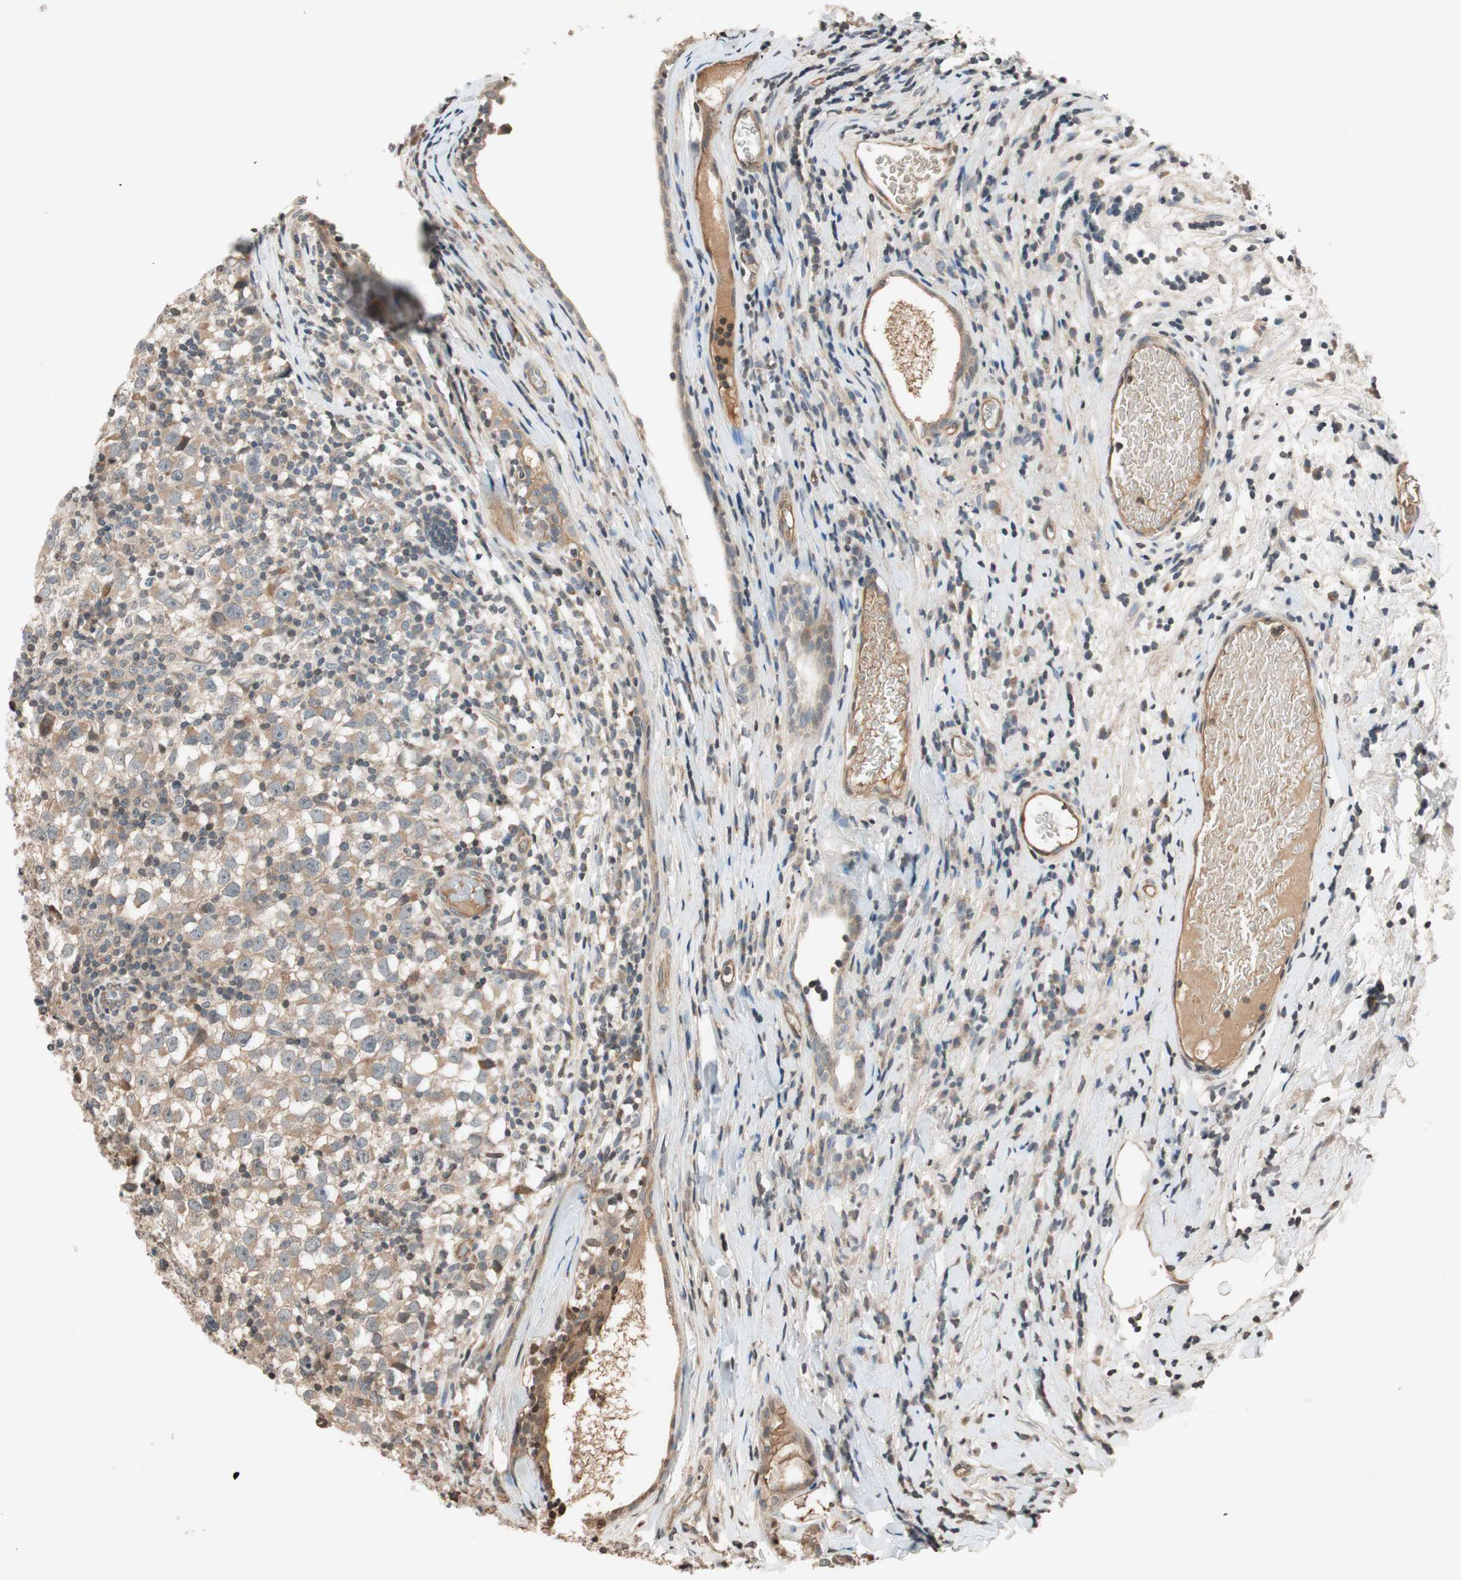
{"staining": {"intensity": "weak", "quantity": ">75%", "location": "cytoplasmic/membranous"}, "tissue": "testis cancer", "cell_type": "Tumor cells", "image_type": "cancer", "snomed": [{"axis": "morphology", "description": "Seminoma, NOS"}, {"axis": "topography", "description": "Testis"}], "caption": "Testis seminoma tissue displays weak cytoplasmic/membranous positivity in about >75% of tumor cells", "gene": "GCLM", "patient": {"sex": "male", "age": 65}}